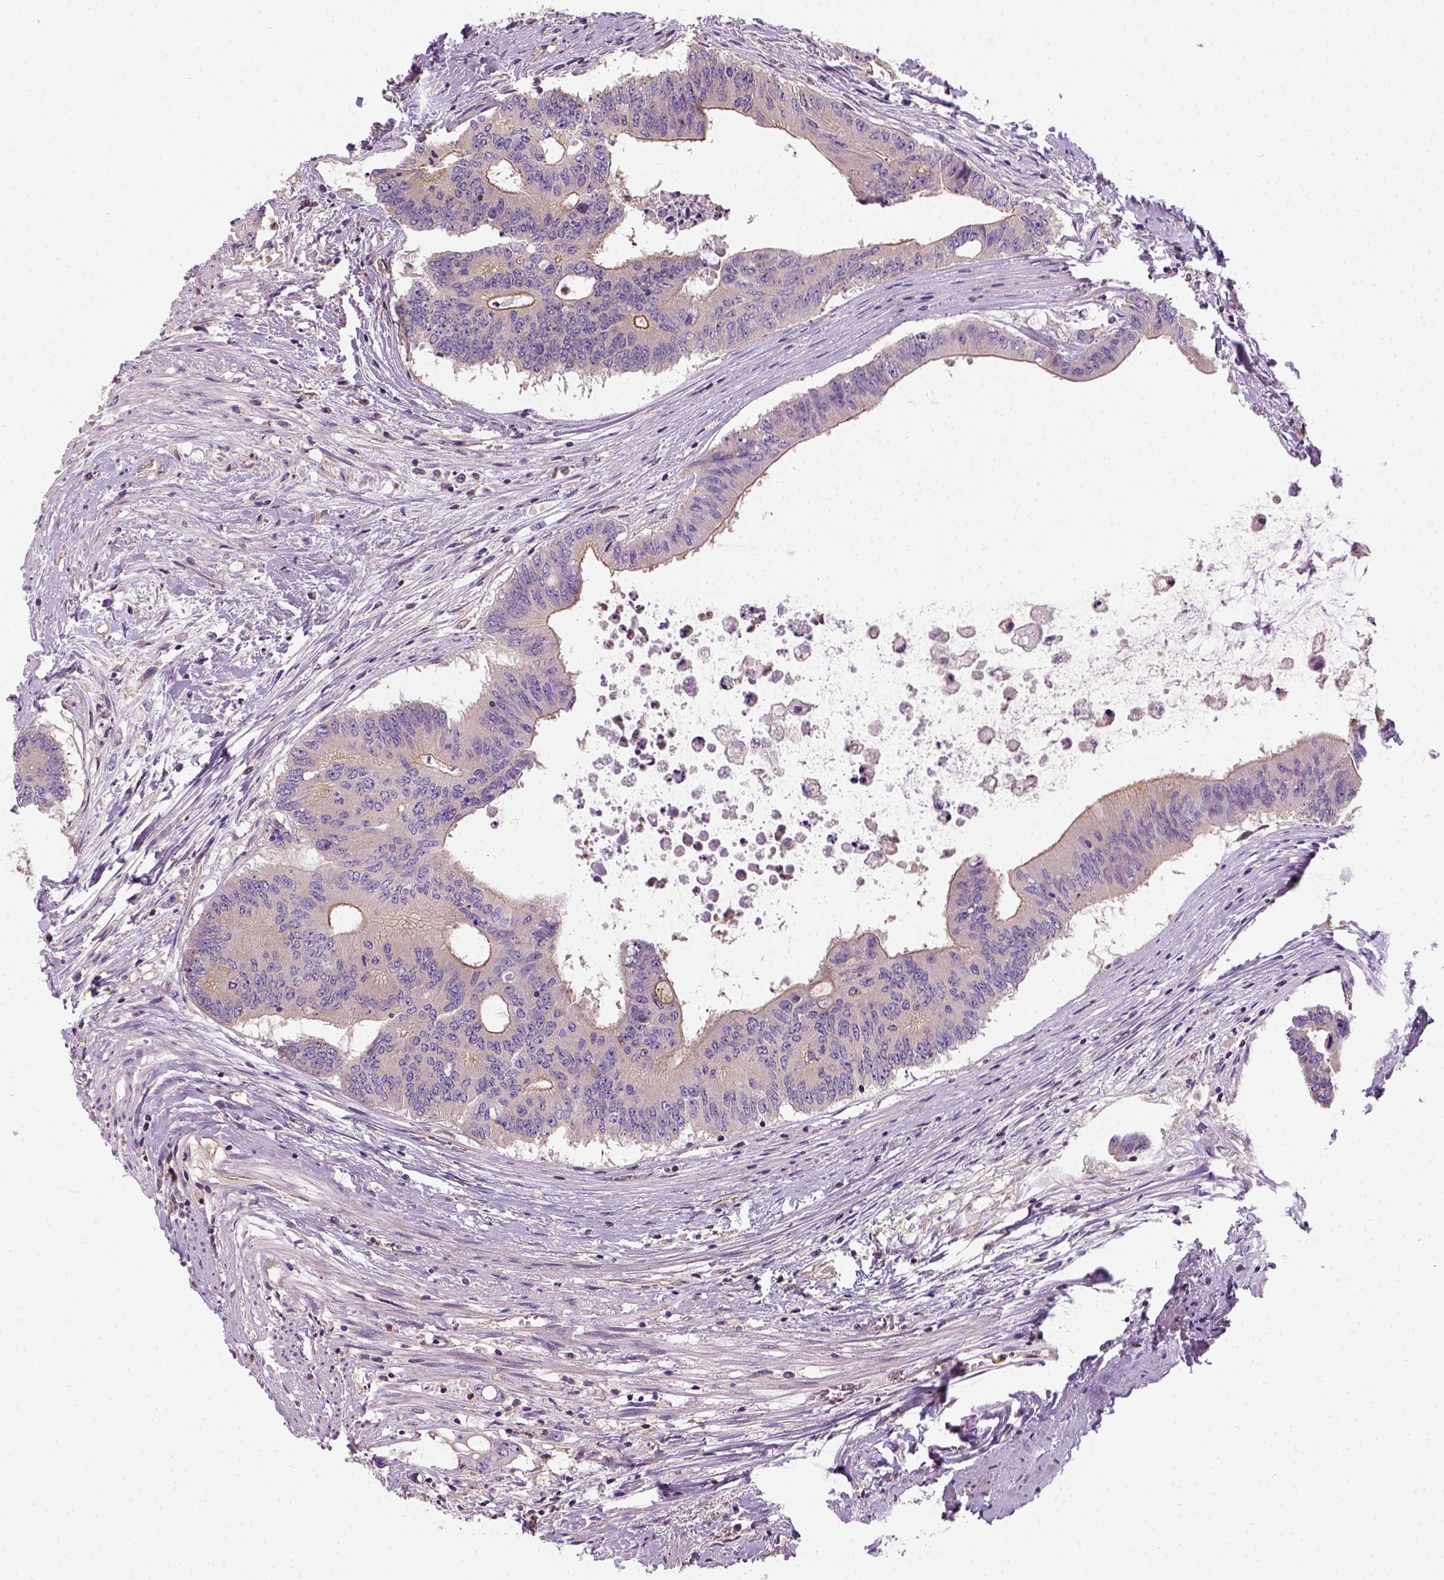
{"staining": {"intensity": "weak", "quantity": ">75%", "location": "cytoplasmic/membranous"}, "tissue": "colorectal cancer", "cell_type": "Tumor cells", "image_type": "cancer", "snomed": [{"axis": "morphology", "description": "Adenocarcinoma, NOS"}, {"axis": "topography", "description": "Rectum"}], "caption": "Colorectal adenocarcinoma was stained to show a protein in brown. There is low levels of weak cytoplasmic/membranous staining in about >75% of tumor cells.", "gene": "CRACR2A", "patient": {"sex": "male", "age": 59}}